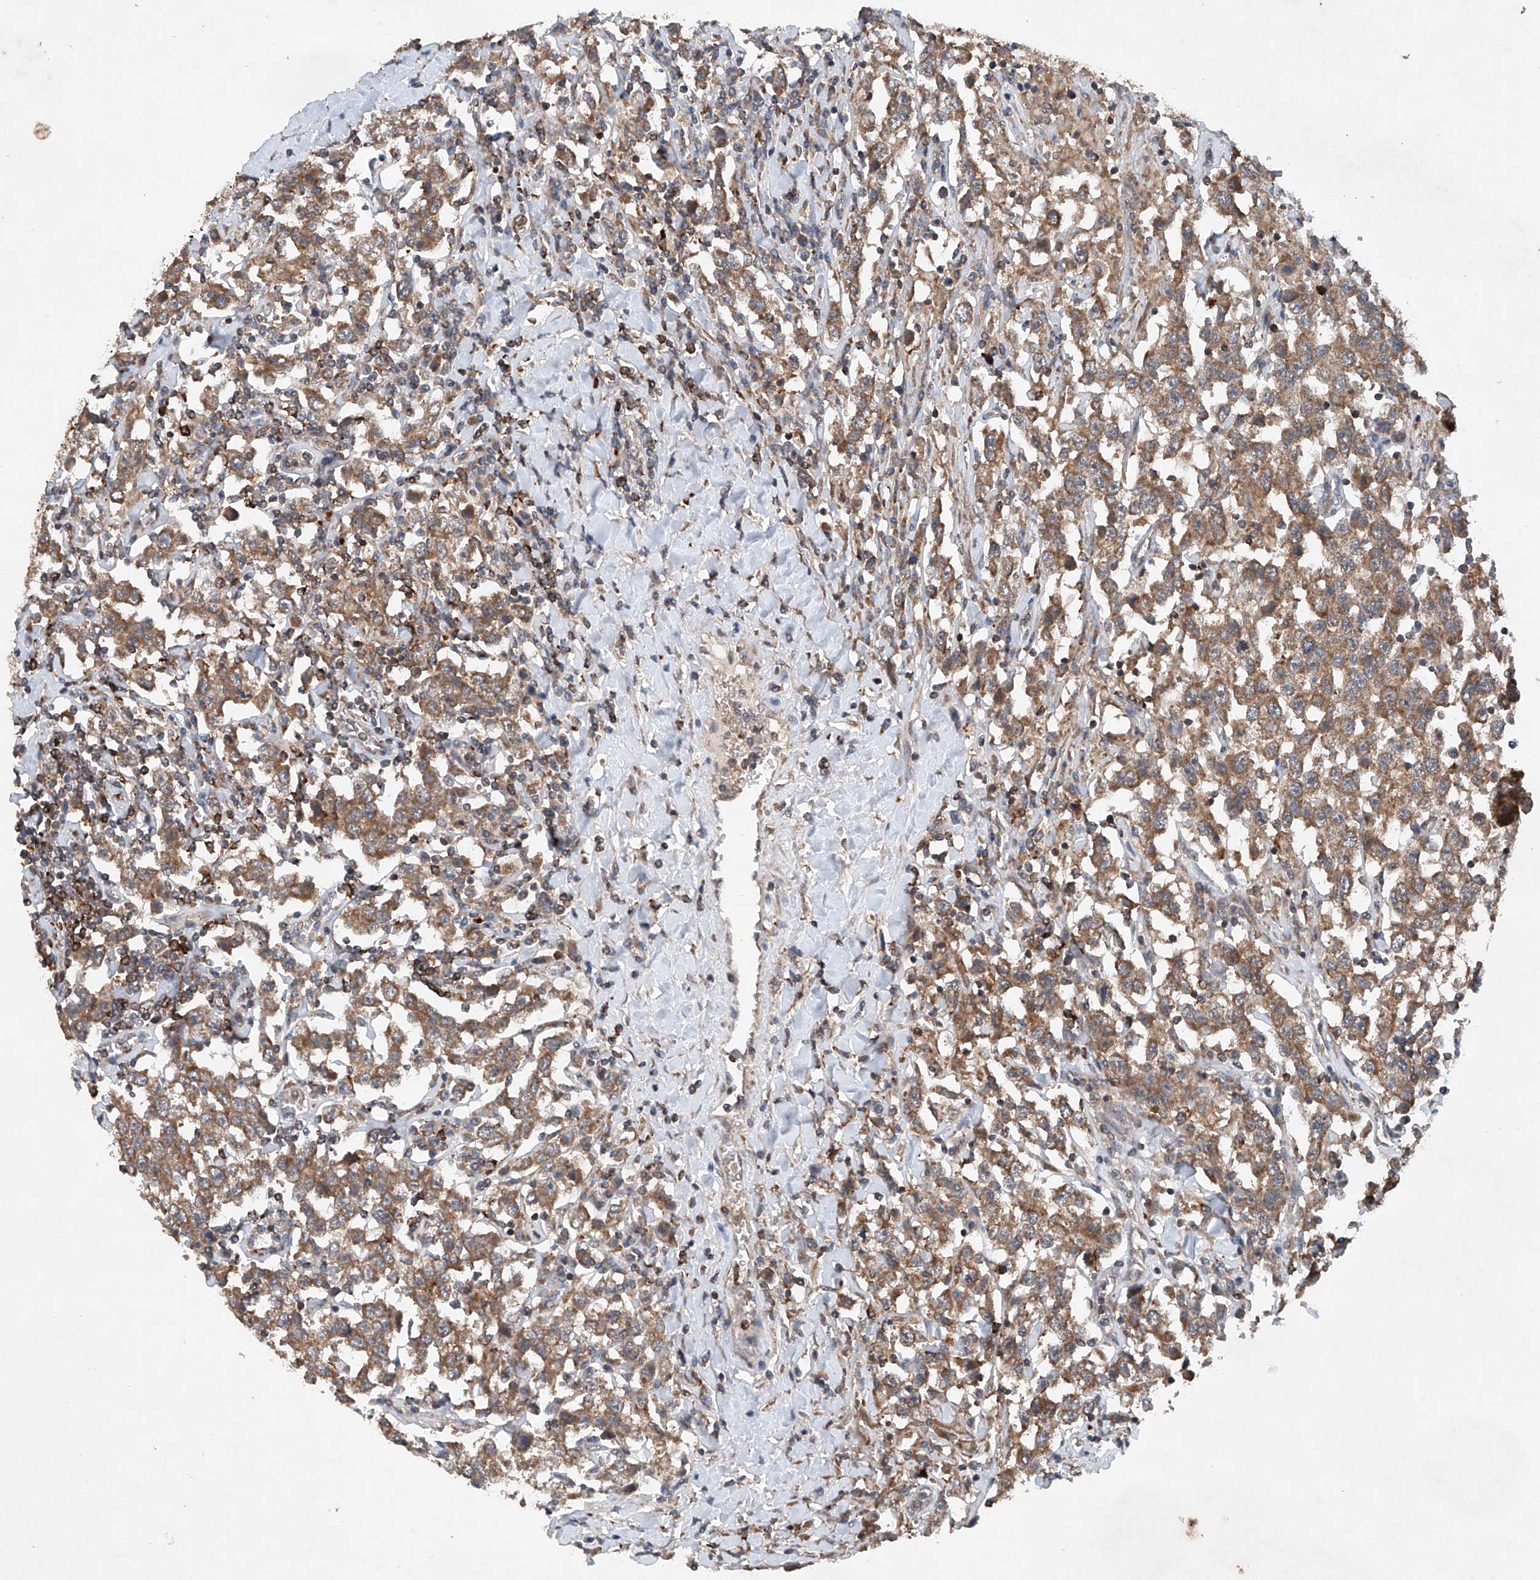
{"staining": {"intensity": "moderate", "quantity": ">75%", "location": "cytoplasmic/membranous"}, "tissue": "testis cancer", "cell_type": "Tumor cells", "image_type": "cancer", "snomed": [{"axis": "morphology", "description": "Seminoma, NOS"}, {"axis": "topography", "description": "Testis"}], "caption": "The histopathology image shows immunohistochemical staining of testis cancer (seminoma). There is moderate cytoplasmic/membranous positivity is seen in approximately >75% of tumor cells. (DAB (3,3'-diaminobenzidine) IHC with brightfield microscopy, high magnification).", "gene": "CEP85L", "patient": {"sex": "male", "age": 41}}